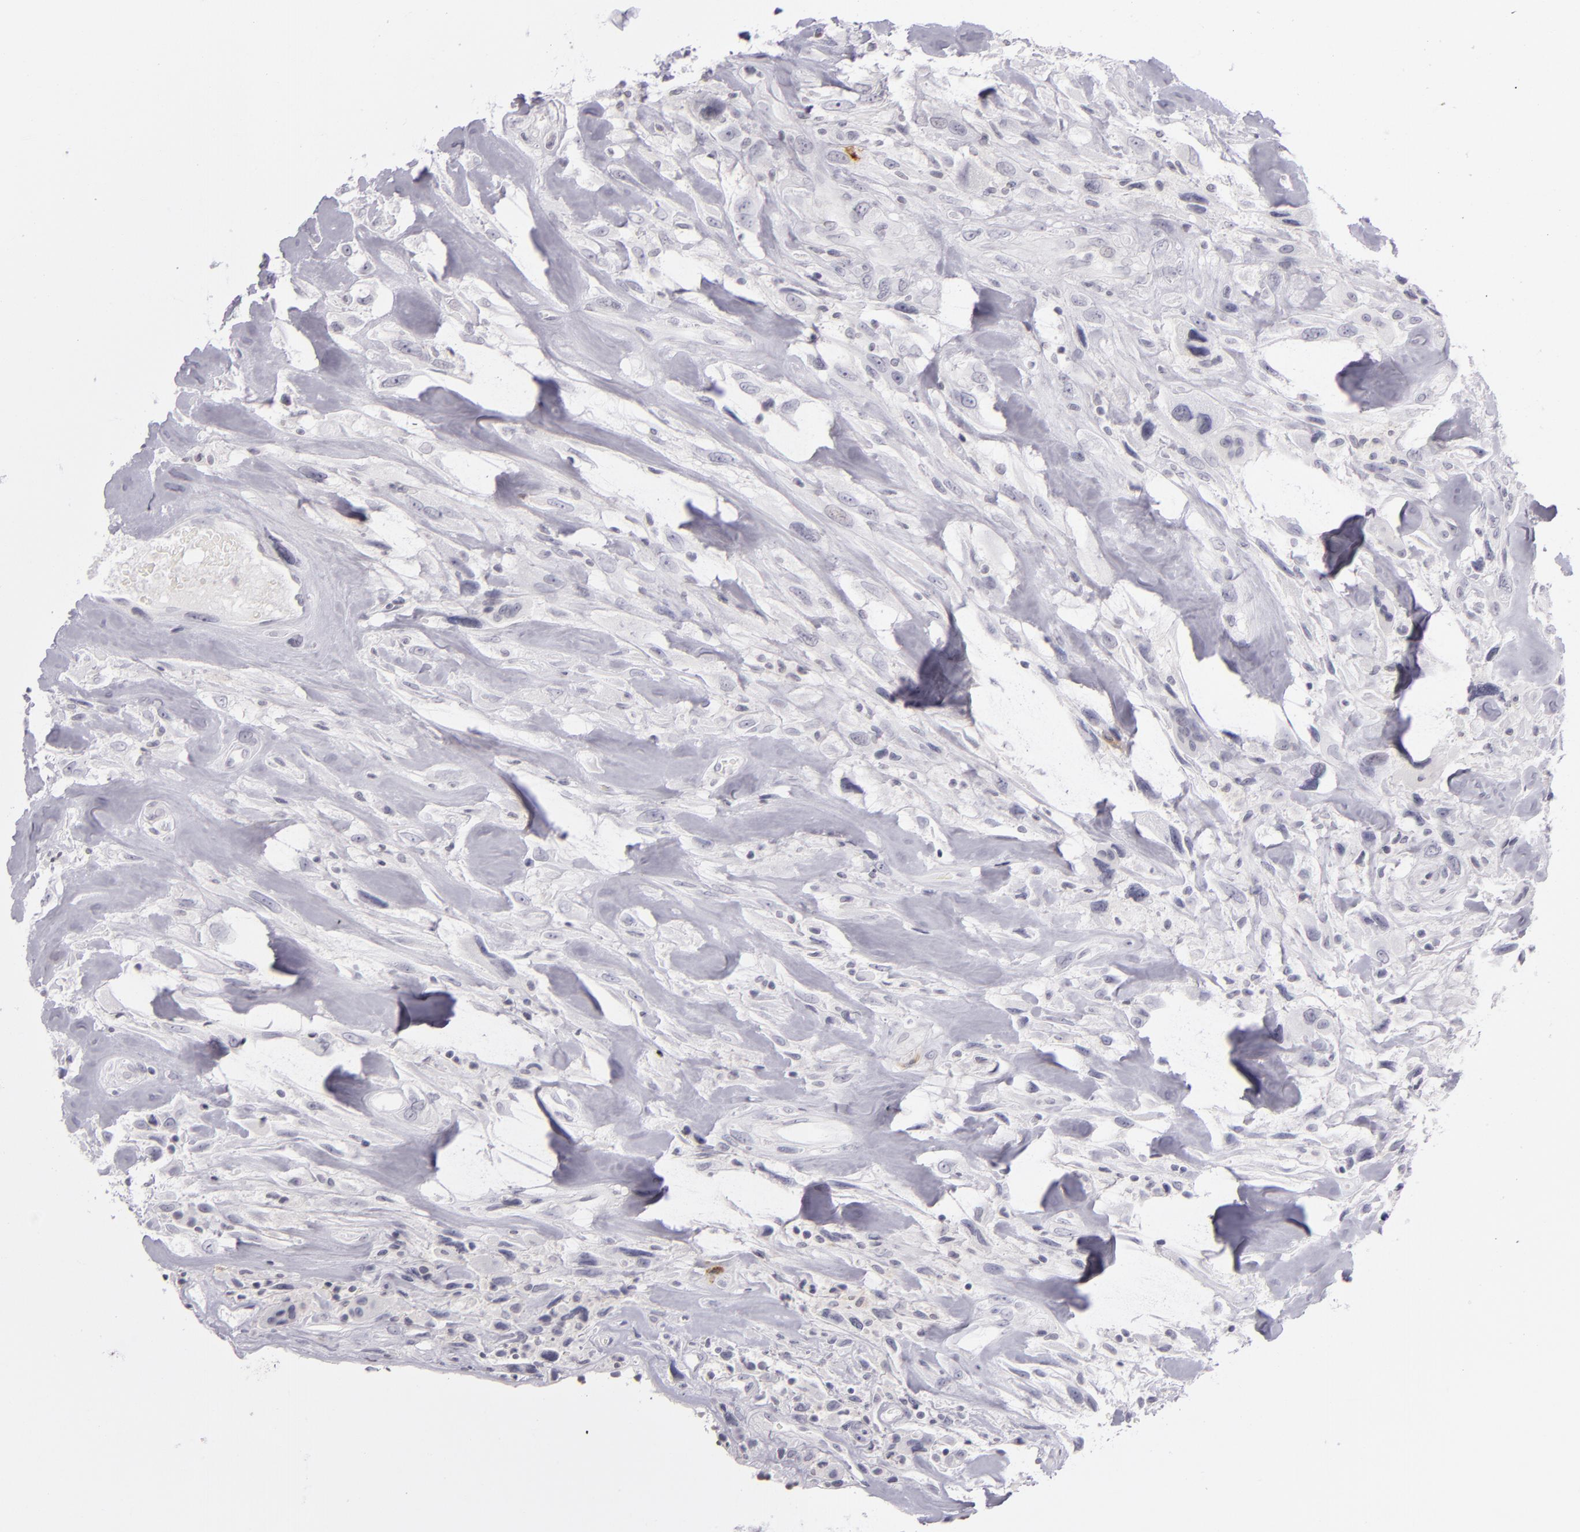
{"staining": {"intensity": "negative", "quantity": "none", "location": "none"}, "tissue": "breast cancer", "cell_type": "Tumor cells", "image_type": "cancer", "snomed": [{"axis": "morphology", "description": "Neoplasm, malignant, NOS"}, {"axis": "topography", "description": "Breast"}], "caption": "Breast cancer stained for a protein using IHC shows no staining tumor cells.", "gene": "CD40", "patient": {"sex": "female", "age": 50}}